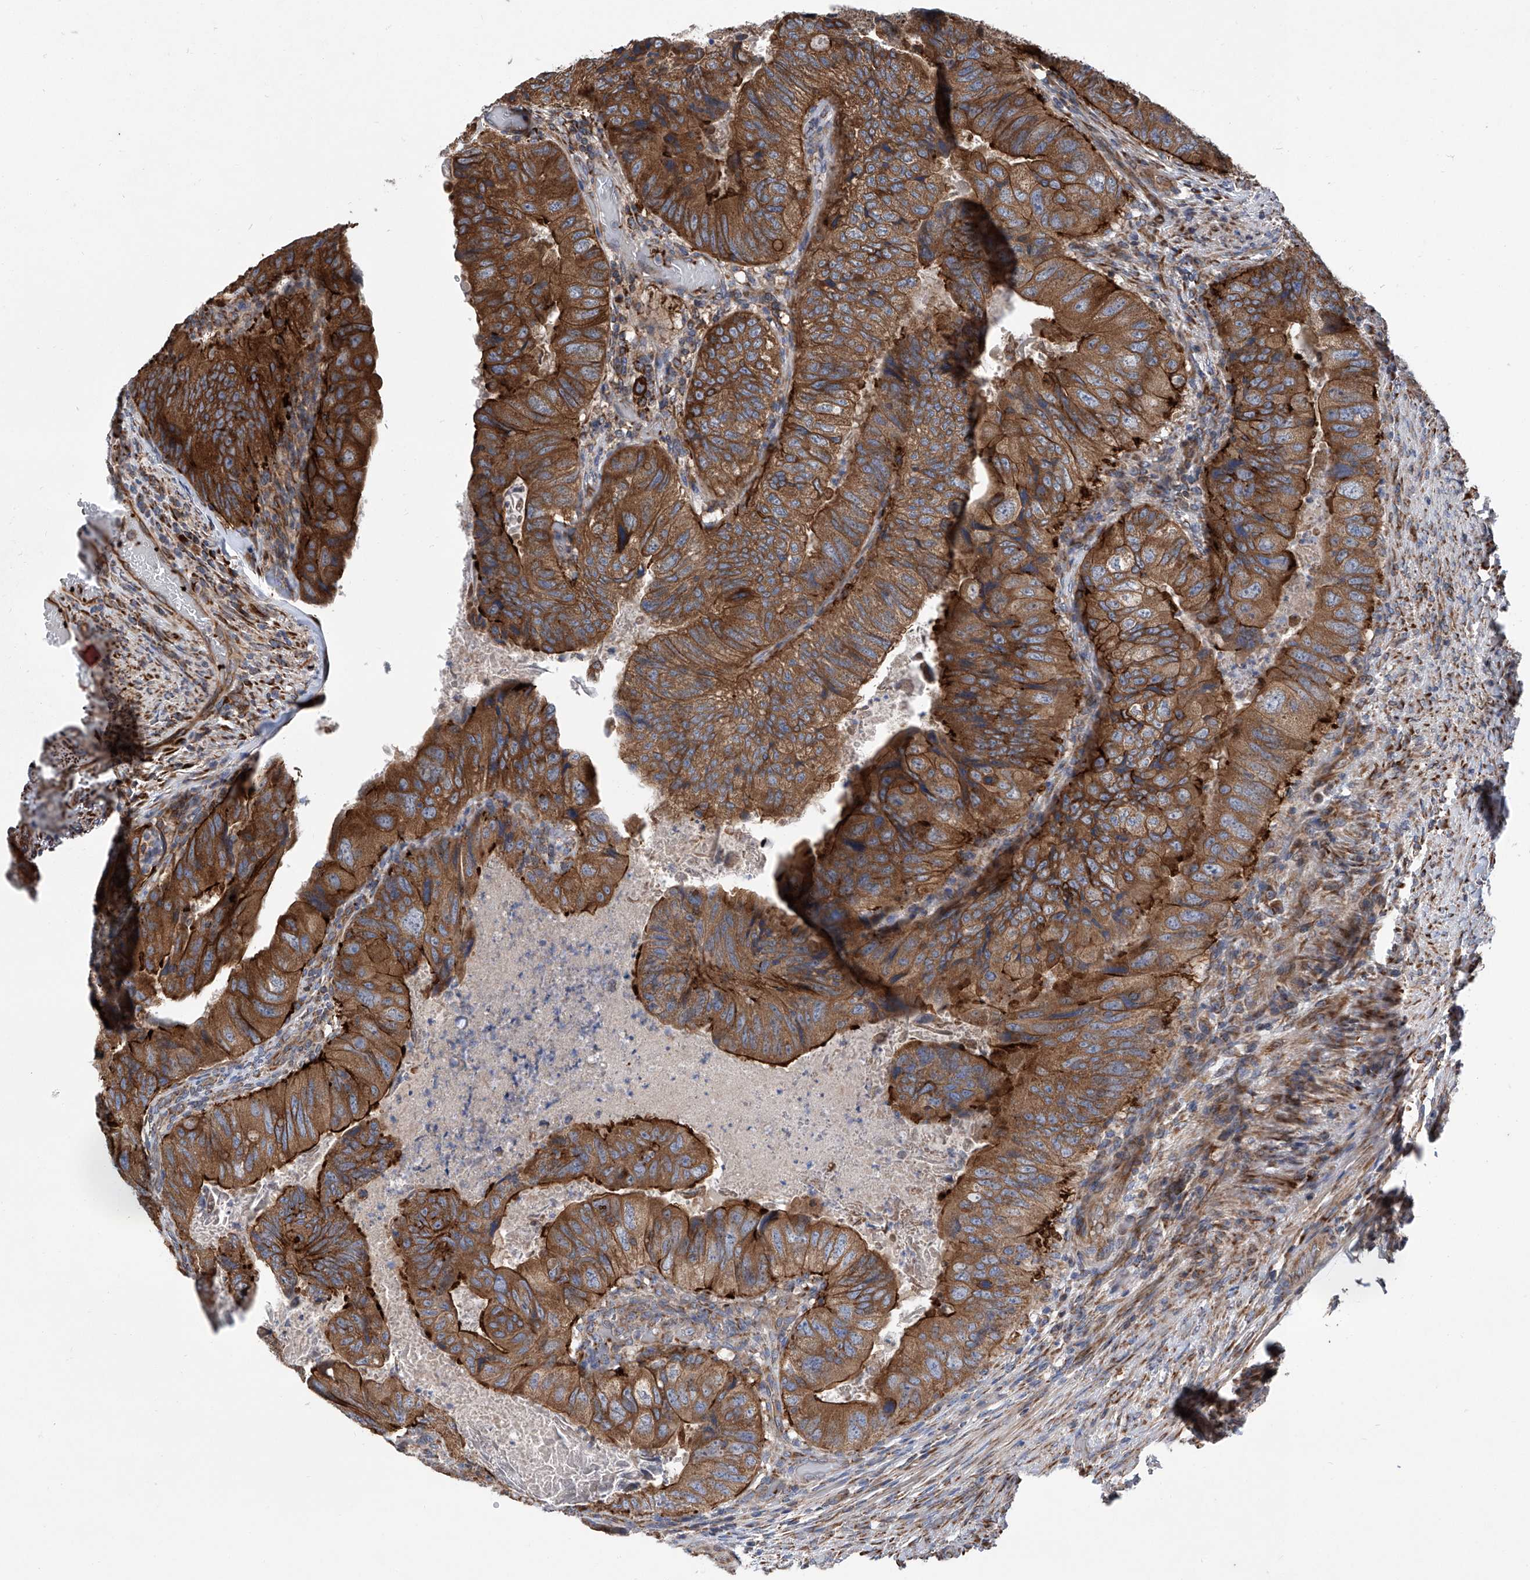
{"staining": {"intensity": "strong", "quantity": ">75%", "location": "cytoplasmic/membranous"}, "tissue": "colorectal cancer", "cell_type": "Tumor cells", "image_type": "cancer", "snomed": [{"axis": "morphology", "description": "Adenocarcinoma, NOS"}, {"axis": "topography", "description": "Rectum"}], "caption": "About >75% of tumor cells in human colorectal adenocarcinoma exhibit strong cytoplasmic/membranous protein expression as visualized by brown immunohistochemical staining.", "gene": "ASCC3", "patient": {"sex": "male", "age": 63}}